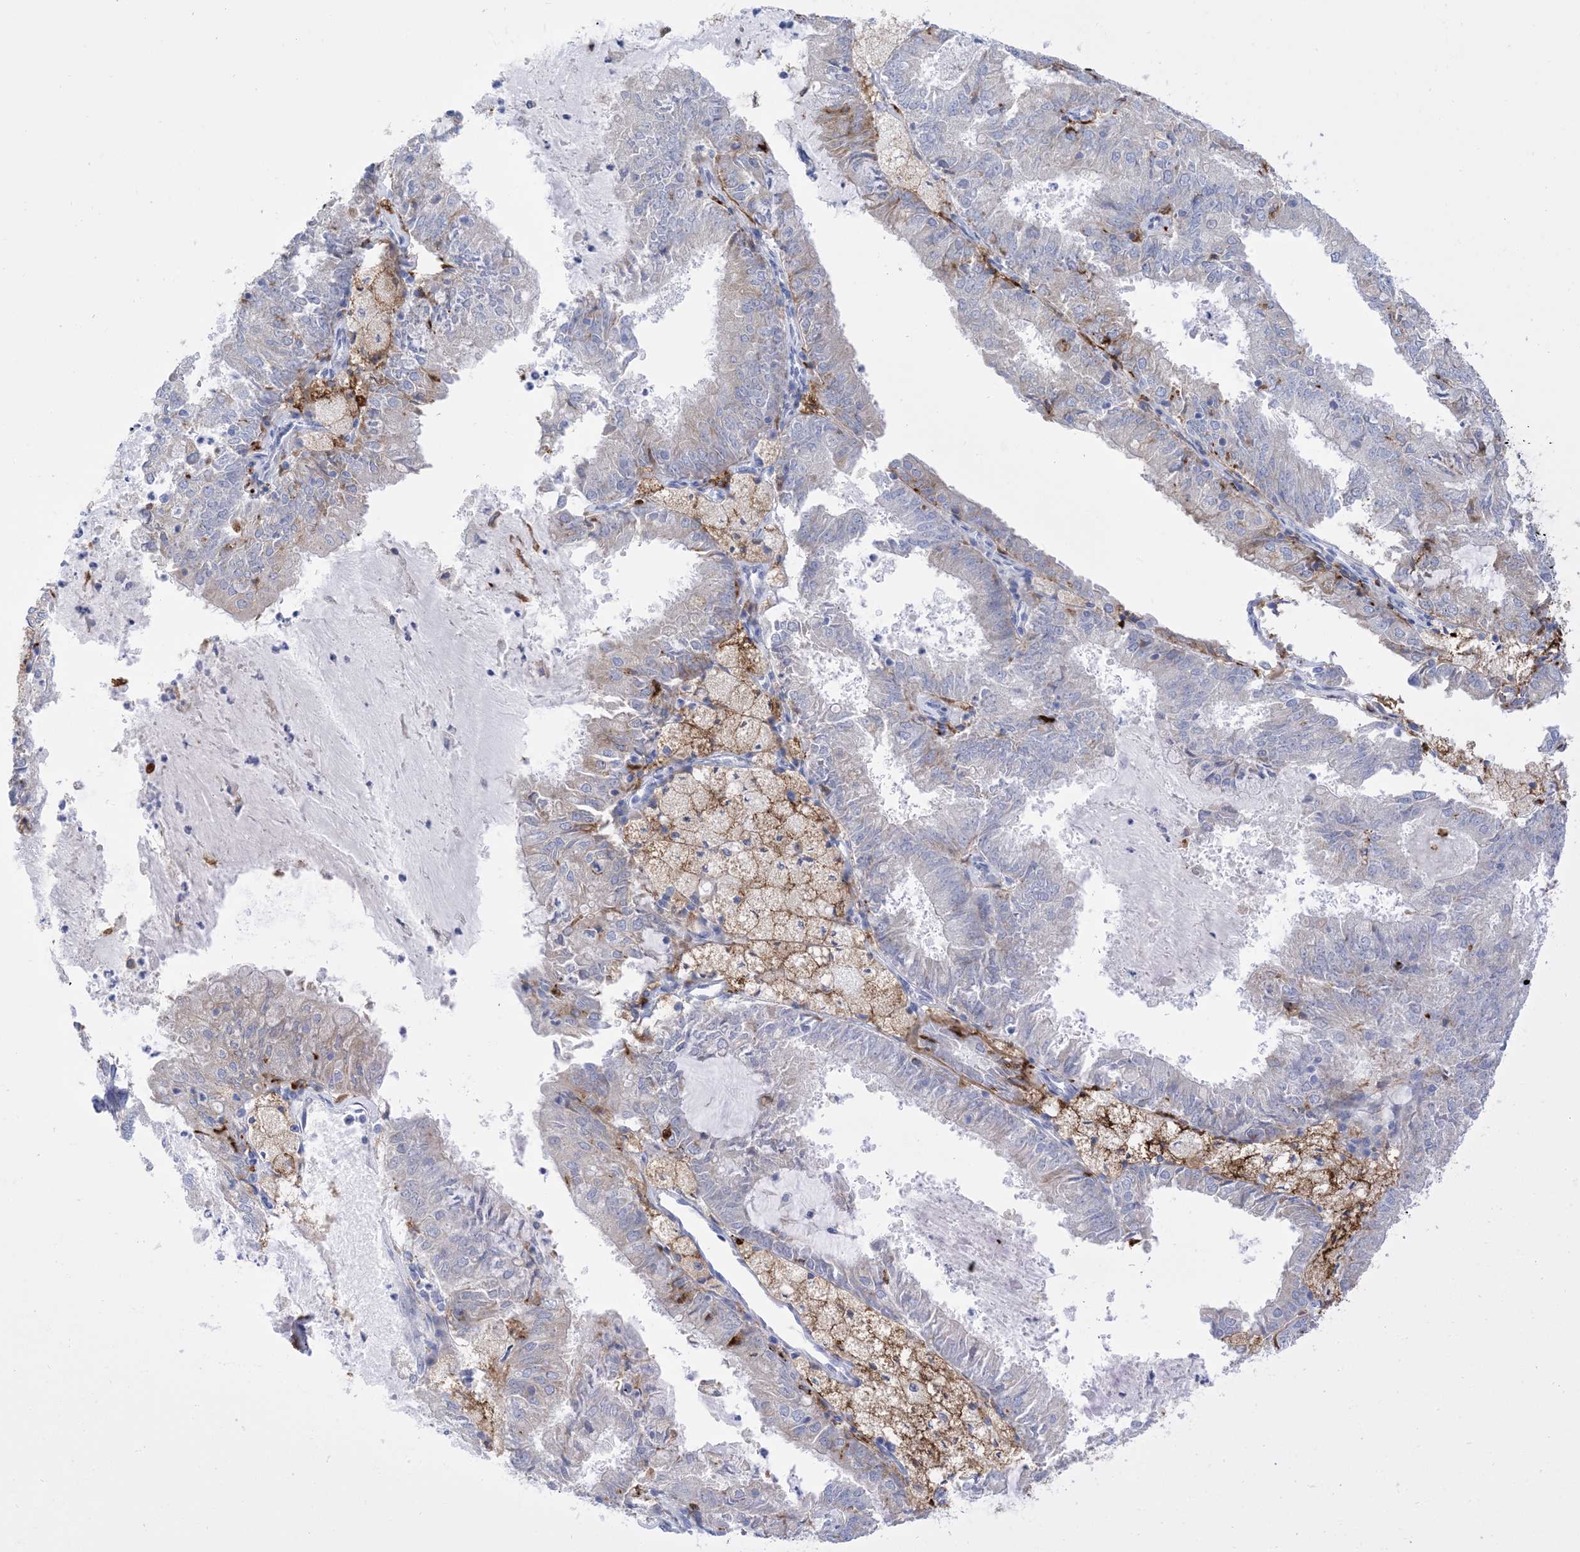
{"staining": {"intensity": "weak", "quantity": "<25%", "location": "cytoplasmic/membranous"}, "tissue": "endometrial cancer", "cell_type": "Tumor cells", "image_type": "cancer", "snomed": [{"axis": "morphology", "description": "Adenocarcinoma, NOS"}, {"axis": "topography", "description": "Endometrium"}], "caption": "An immunohistochemistry histopathology image of endometrial adenocarcinoma is shown. There is no staining in tumor cells of endometrial adenocarcinoma.", "gene": "DPH3", "patient": {"sex": "female", "age": 57}}